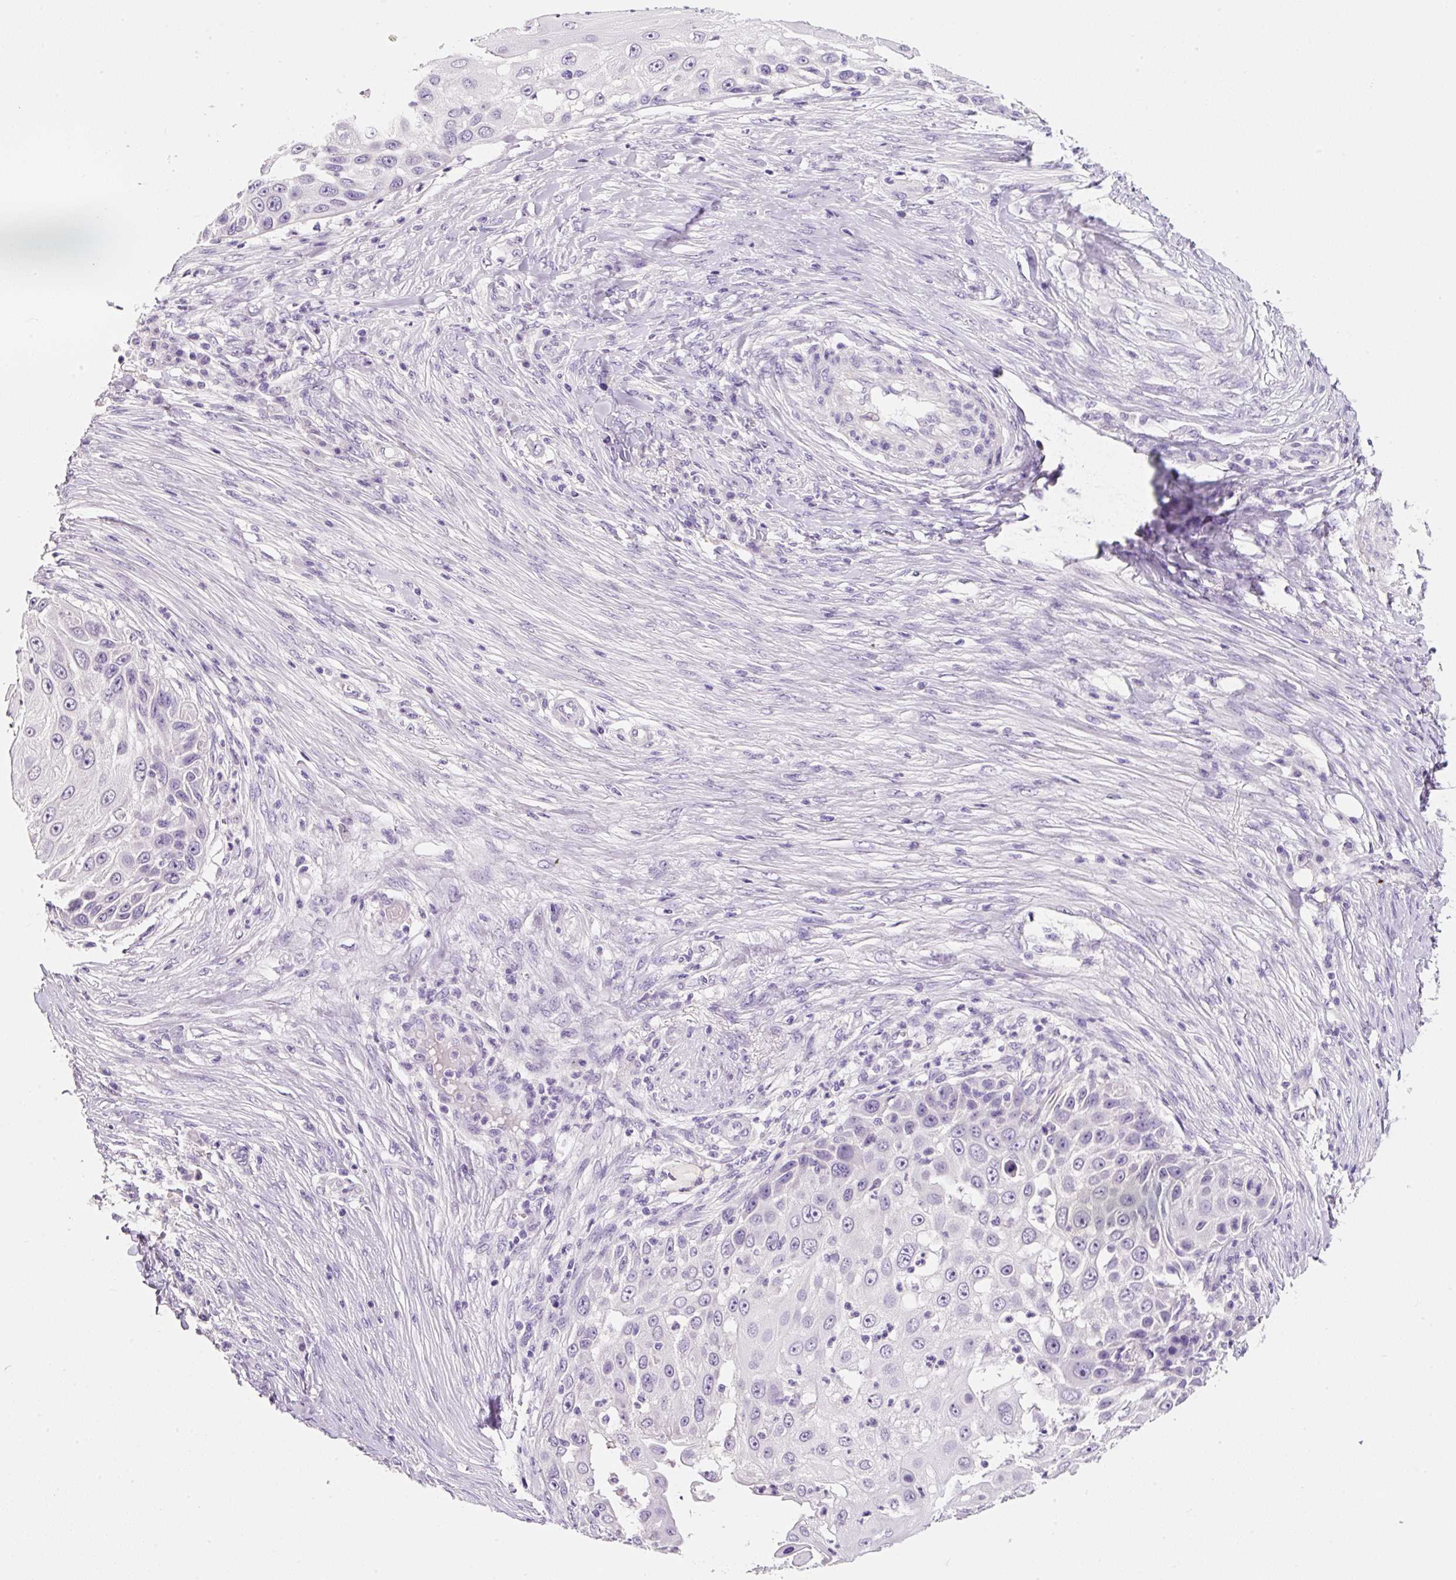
{"staining": {"intensity": "negative", "quantity": "none", "location": "none"}, "tissue": "skin cancer", "cell_type": "Tumor cells", "image_type": "cancer", "snomed": [{"axis": "morphology", "description": "Squamous cell carcinoma, NOS"}, {"axis": "topography", "description": "Skin"}], "caption": "Micrograph shows no protein staining in tumor cells of squamous cell carcinoma (skin) tissue. (DAB (3,3'-diaminobenzidine) immunohistochemistry visualized using brightfield microscopy, high magnification).", "gene": "SYP", "patient": {"sex": "female", "age": 44}}